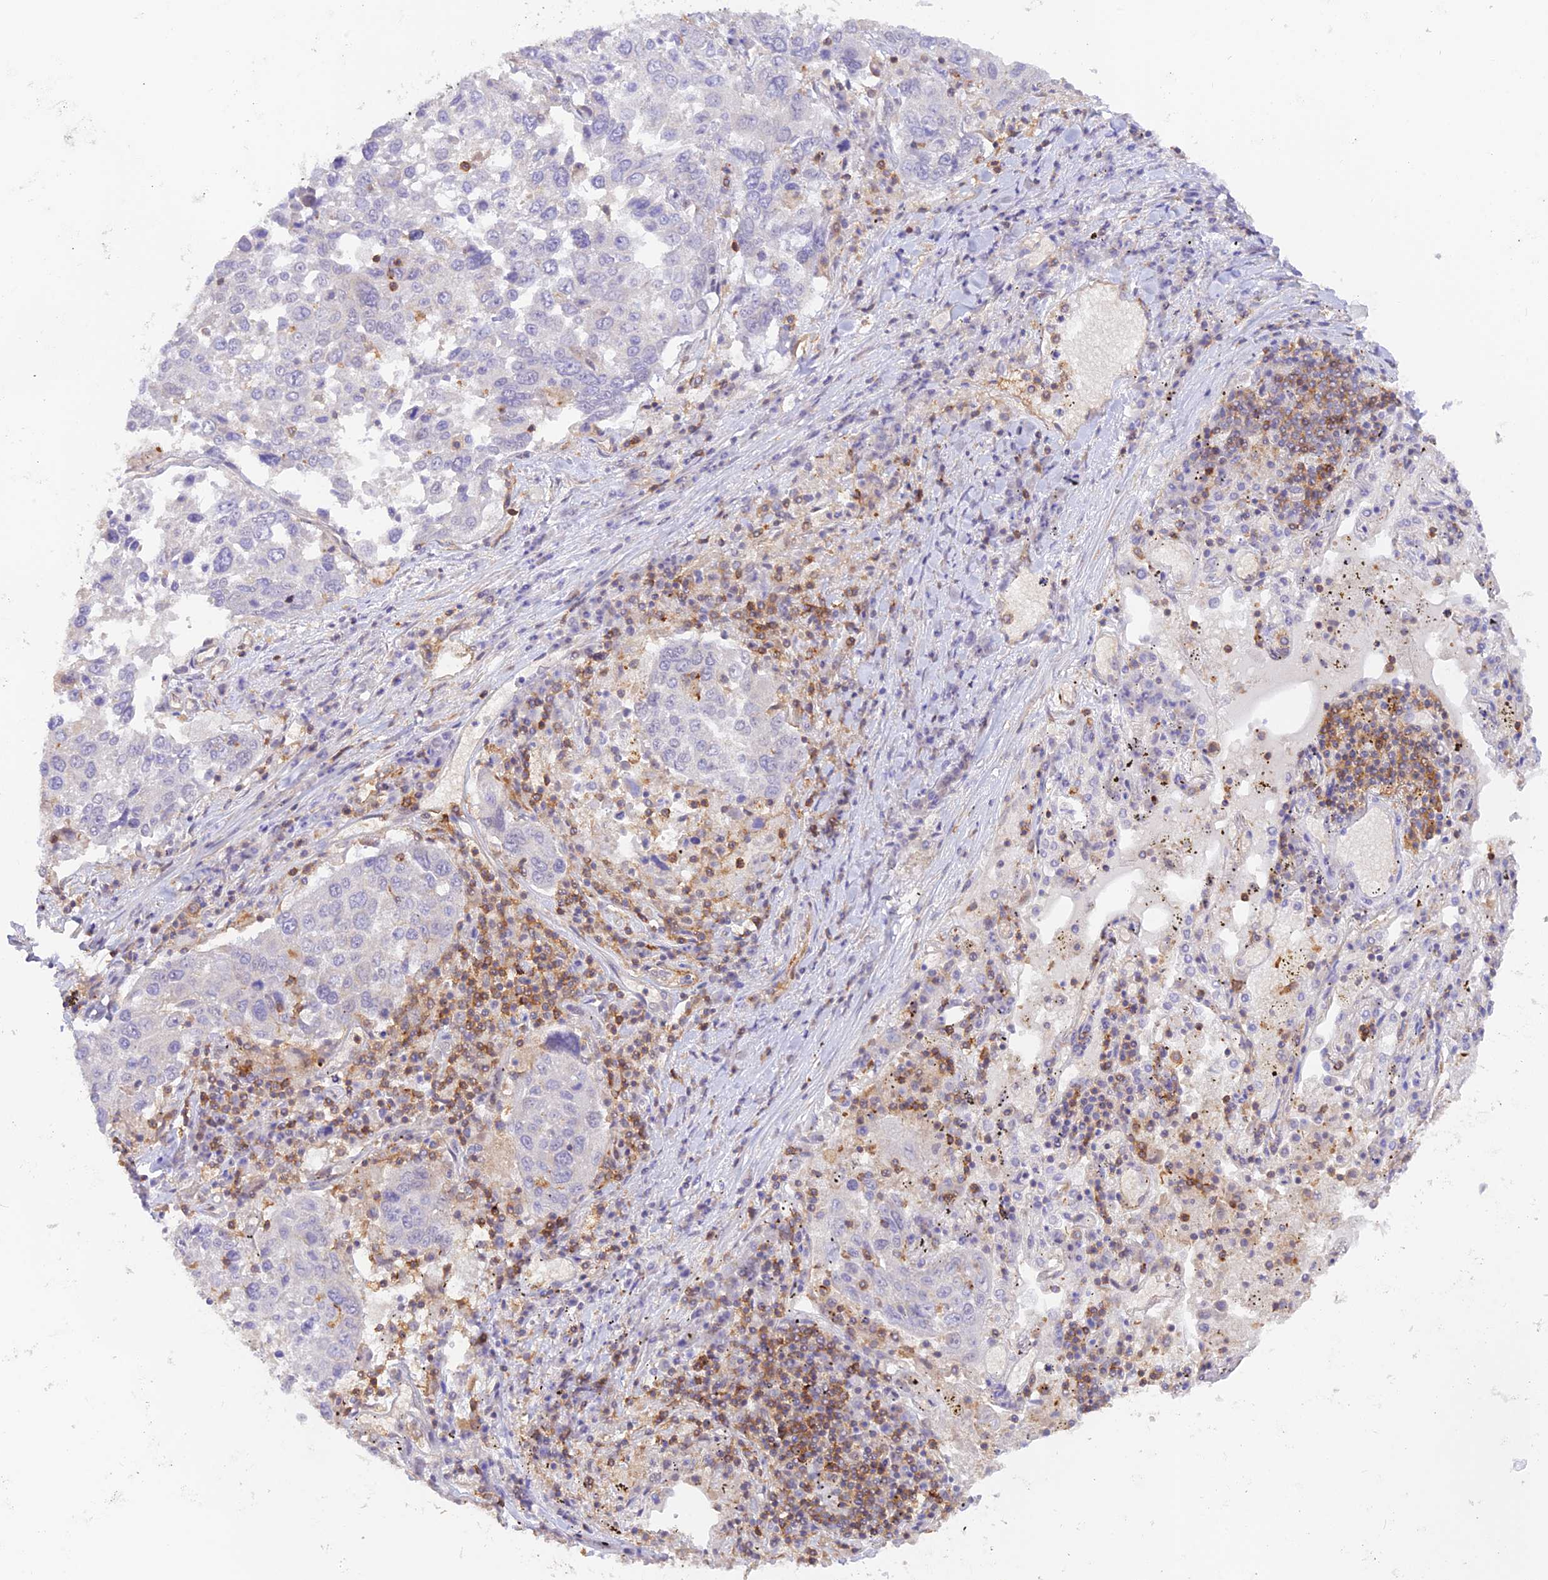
{"staining": {"intensity": "negative", "quantity": "none", "location": "none"}, "tissue": "lung cancer", "cell_type": "Tumor cells", "image_type": "cancer", "snomed": [{"axis": "morphology", "description": "Squamous cell carcinoma, NOS"}, {"axis": "topography", "description": "Lung"}], "caption": "Immunohistochemistry (IHC) photomicrograph of neoplastic tissue: human lung squamous cell carcinoma stained with DAB demonstrates no significant protein positivity in tumor cells.", "gene": "DENND1C", "patient": {"sex": "male", "age": 65}}